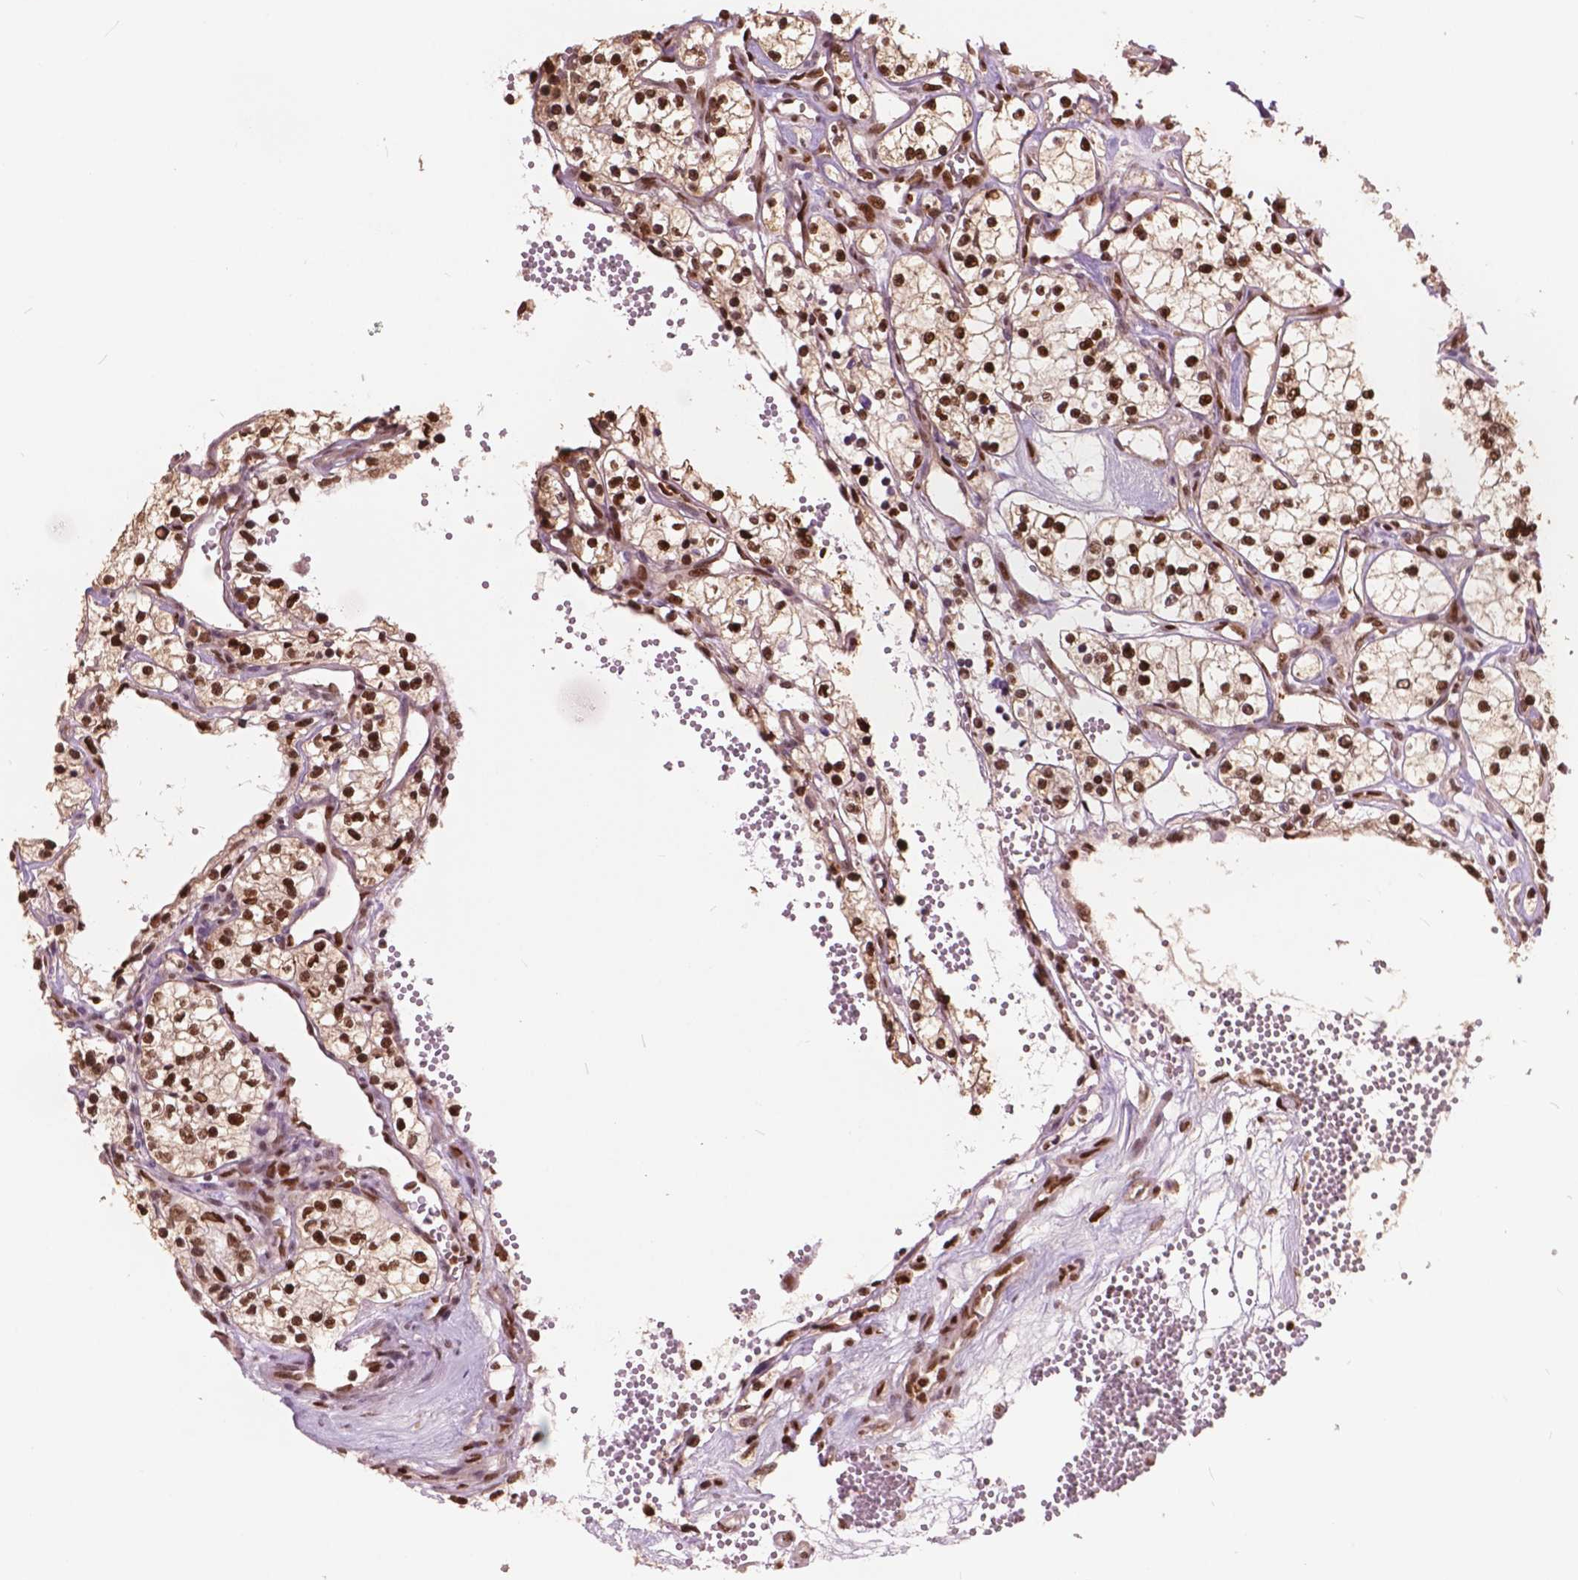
{"staining": {"intensity": "strong", "quantity": ">75%", "location": "nuclear"}, "tissue": "renal cancer", "cell_type": "Tumor cells", "image_type": "cancer", "snomed": [{"axis": "morphology", "description": "Adenocarcinoma, NOS"}, {"axis": "topography", "description": "Kidney"}], "caption": "Protein staining shows strong nuclear expression in approximately >75% of tumor cells in renal cancer. (Stains: DAB in brown, nuclei in blue, Microscopy: brightfield microscopy at high magnification).", "gene": "ANP32B", "patient": {"sex": "female", "age": 69}}